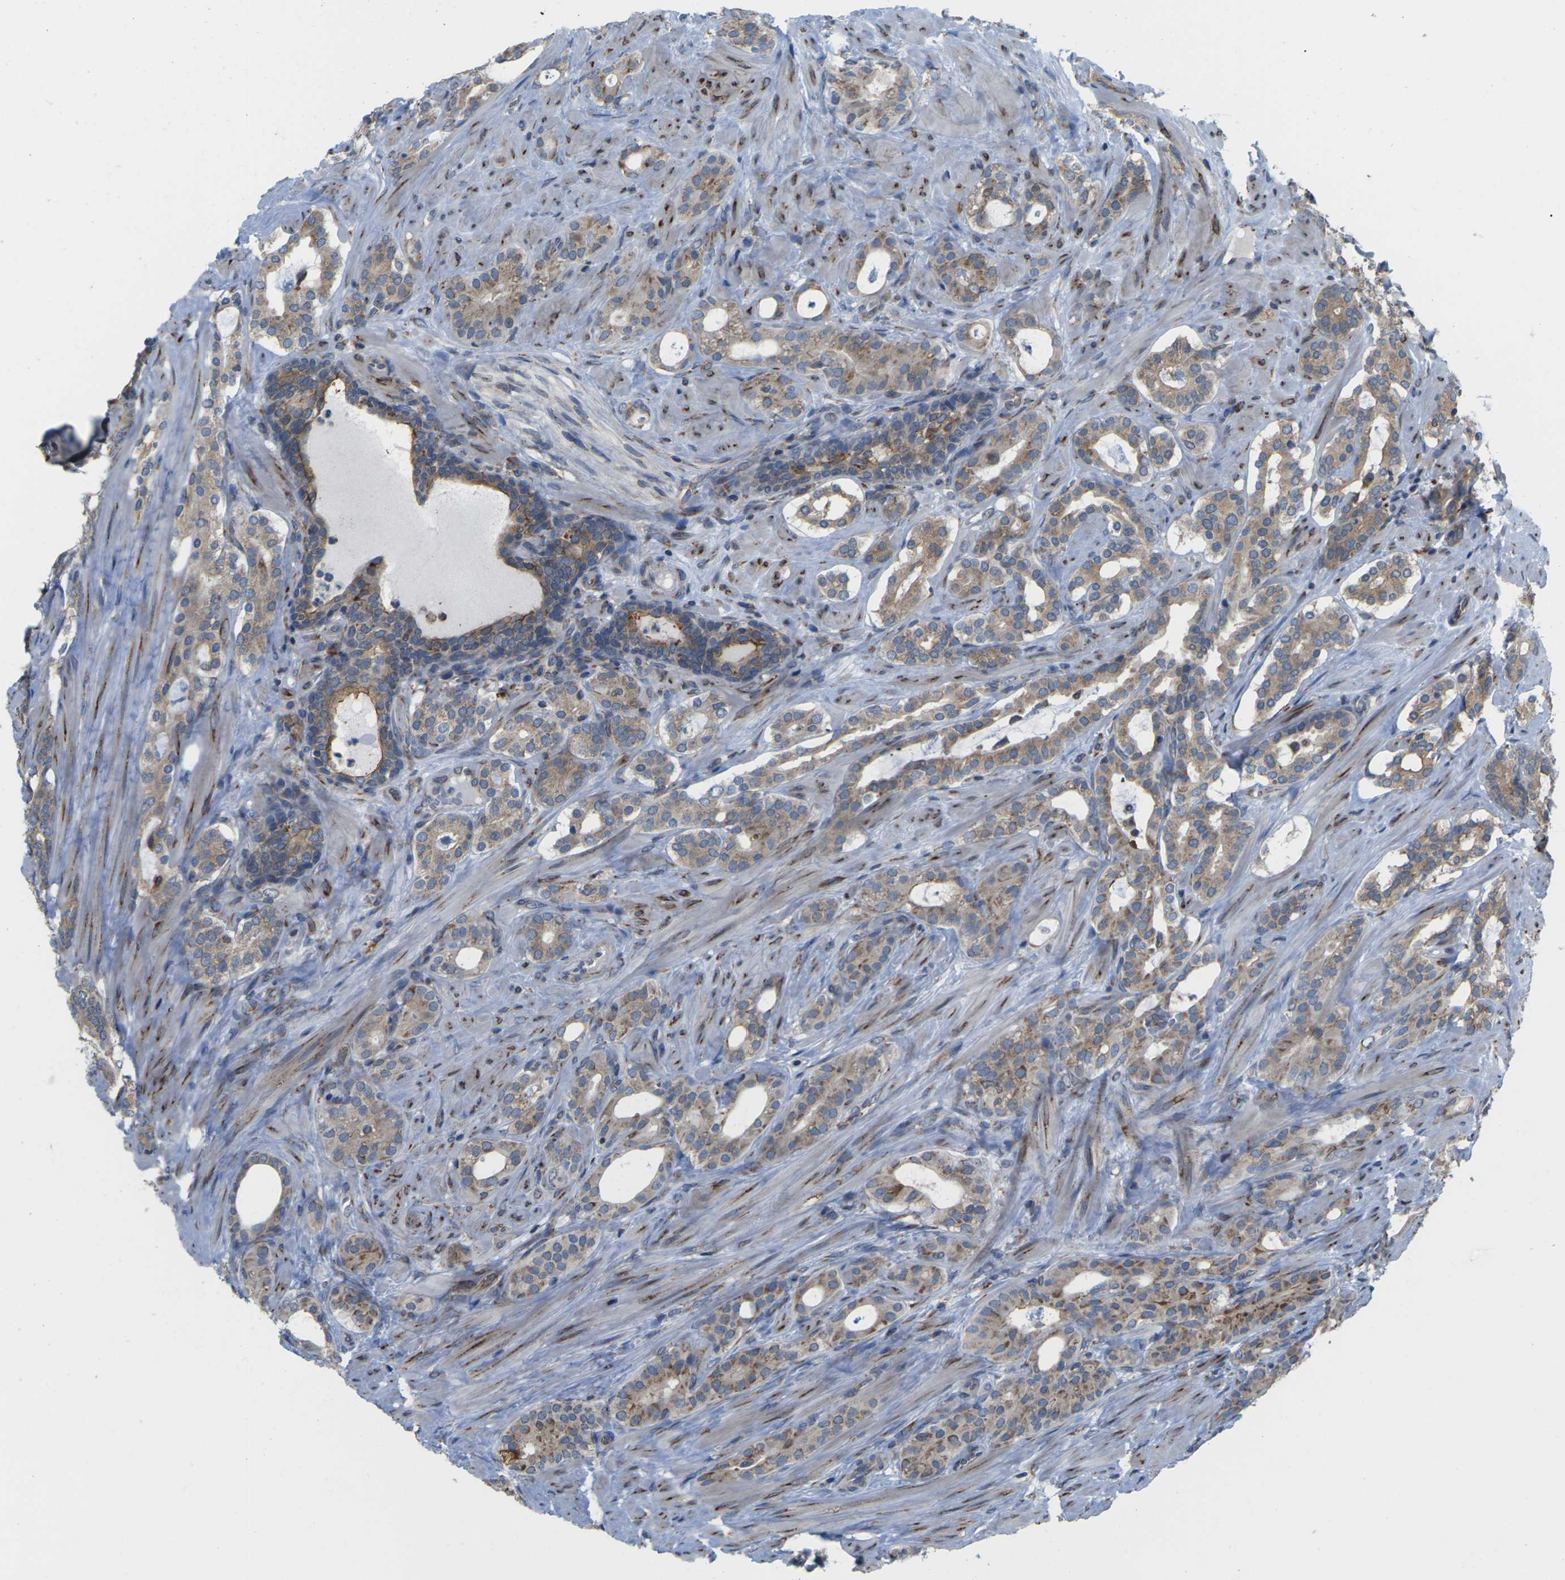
{"staining": {"intensity": "weak", "quantity": ">75%", "location": "cytoplasmic/membranous"}, "tissue": "prostate cancer", "cell_type": "Tumor cells", "image_type": "cancer", "snomed": [{"axis": "morphology", "description": "Adenocarcinoma, Low grade"}, {"axis": "topography", "description": "Prostate"}], "caption": "An image of prostate adenocarcinoma (low-grade) stained for a protein demonstrates weak cytoplasmic/membranous brown staining in tumor cells.", "gene": "PDZK1IP1", "patient": {"sex": "male", "age": 63}}